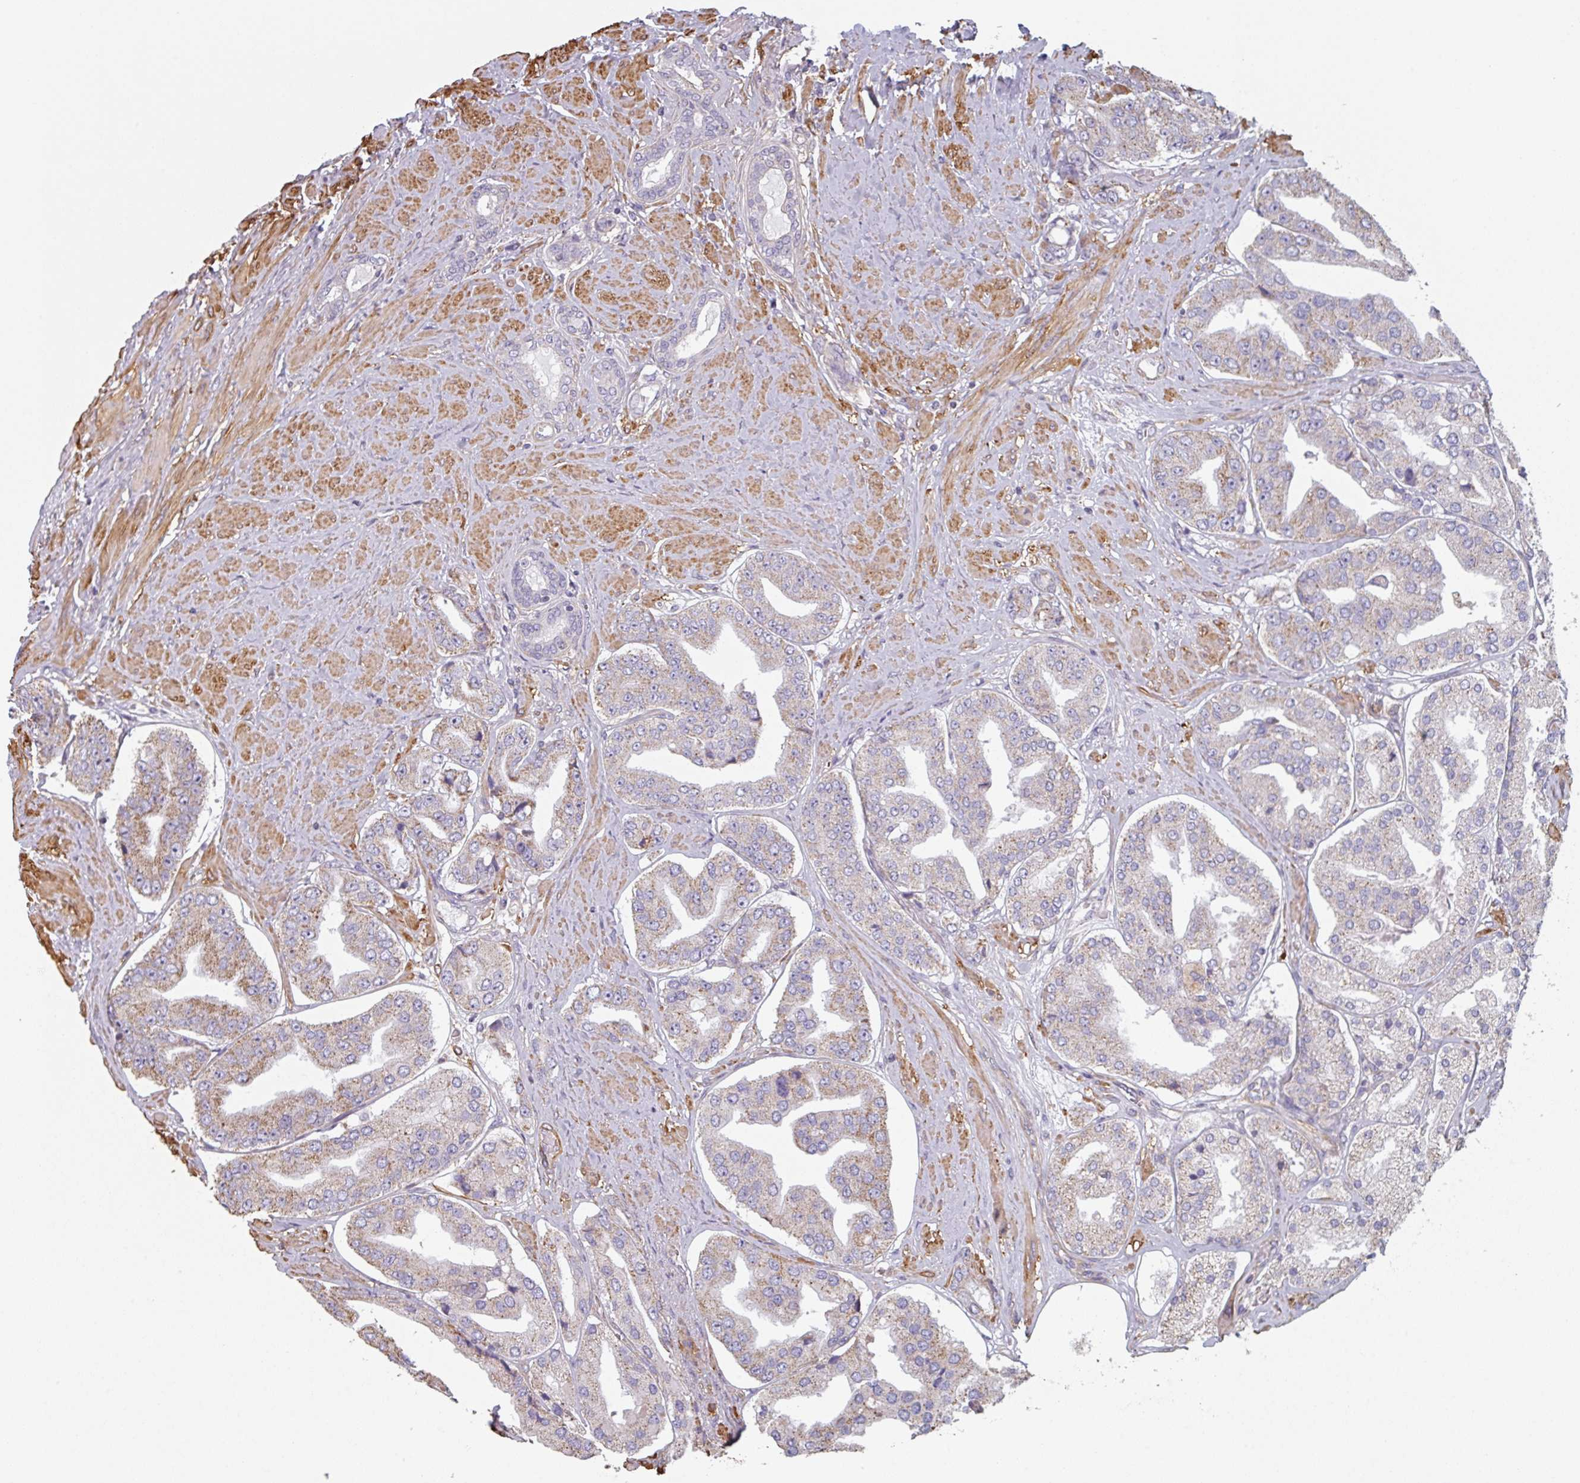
{"staining": {"intensity": "weak", "quantity": "<25%", "location": "cytoplasmic/membranous"}, "tissue": "prostate cancer", "cell_type": "Tumor cells", "image_type": "cancer", "snomed": [{"axis": "morphology", "description": "Adenocarcinoma, High grade"}, {"axis": "topography", "description": "Prostate"}], "caption": "The IHC histopathology image has no significant positivity in tumor cells of high-grade adenocarcinoma (prostate) tissue.", "gene": "GSTA4", "patient": {"sex": "male", "age": 63}}